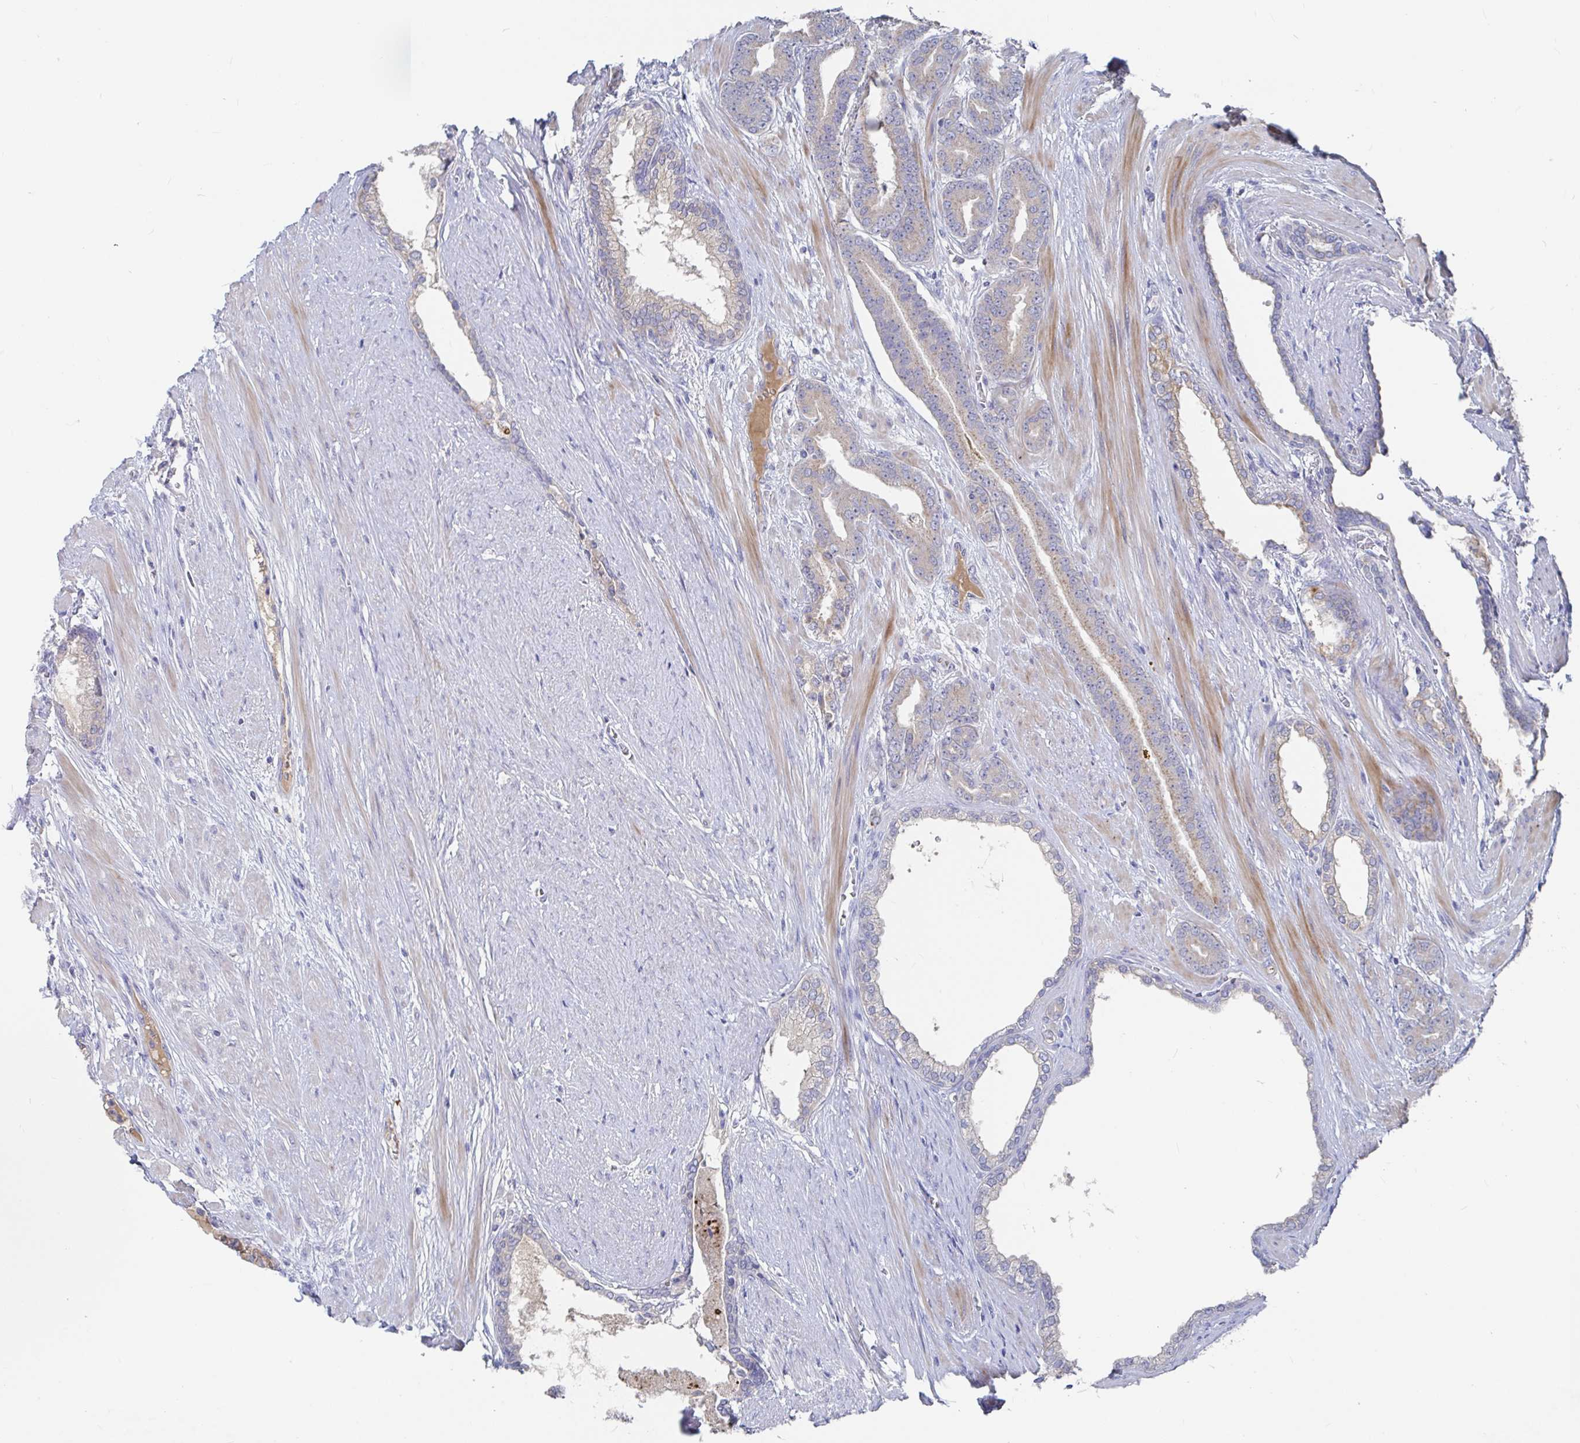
{"staining": {"intensity": "negative", "quantity": "none", "location": "none"}, "tissue": "prostate cancer", "cell_type": "Tumor cells", "image_type": "cancer", "snomed": [{"axis": "morphology", "description": "Adenocarcinoma, High grade"}, {"axis": "topography", "description": "Prostate"}], "caption": "An image of prostate cancer stained for a protein displays no brown staining in tumor cells.", "gene": "GPR148", "patient": {"sex": "male", "age": 60}}